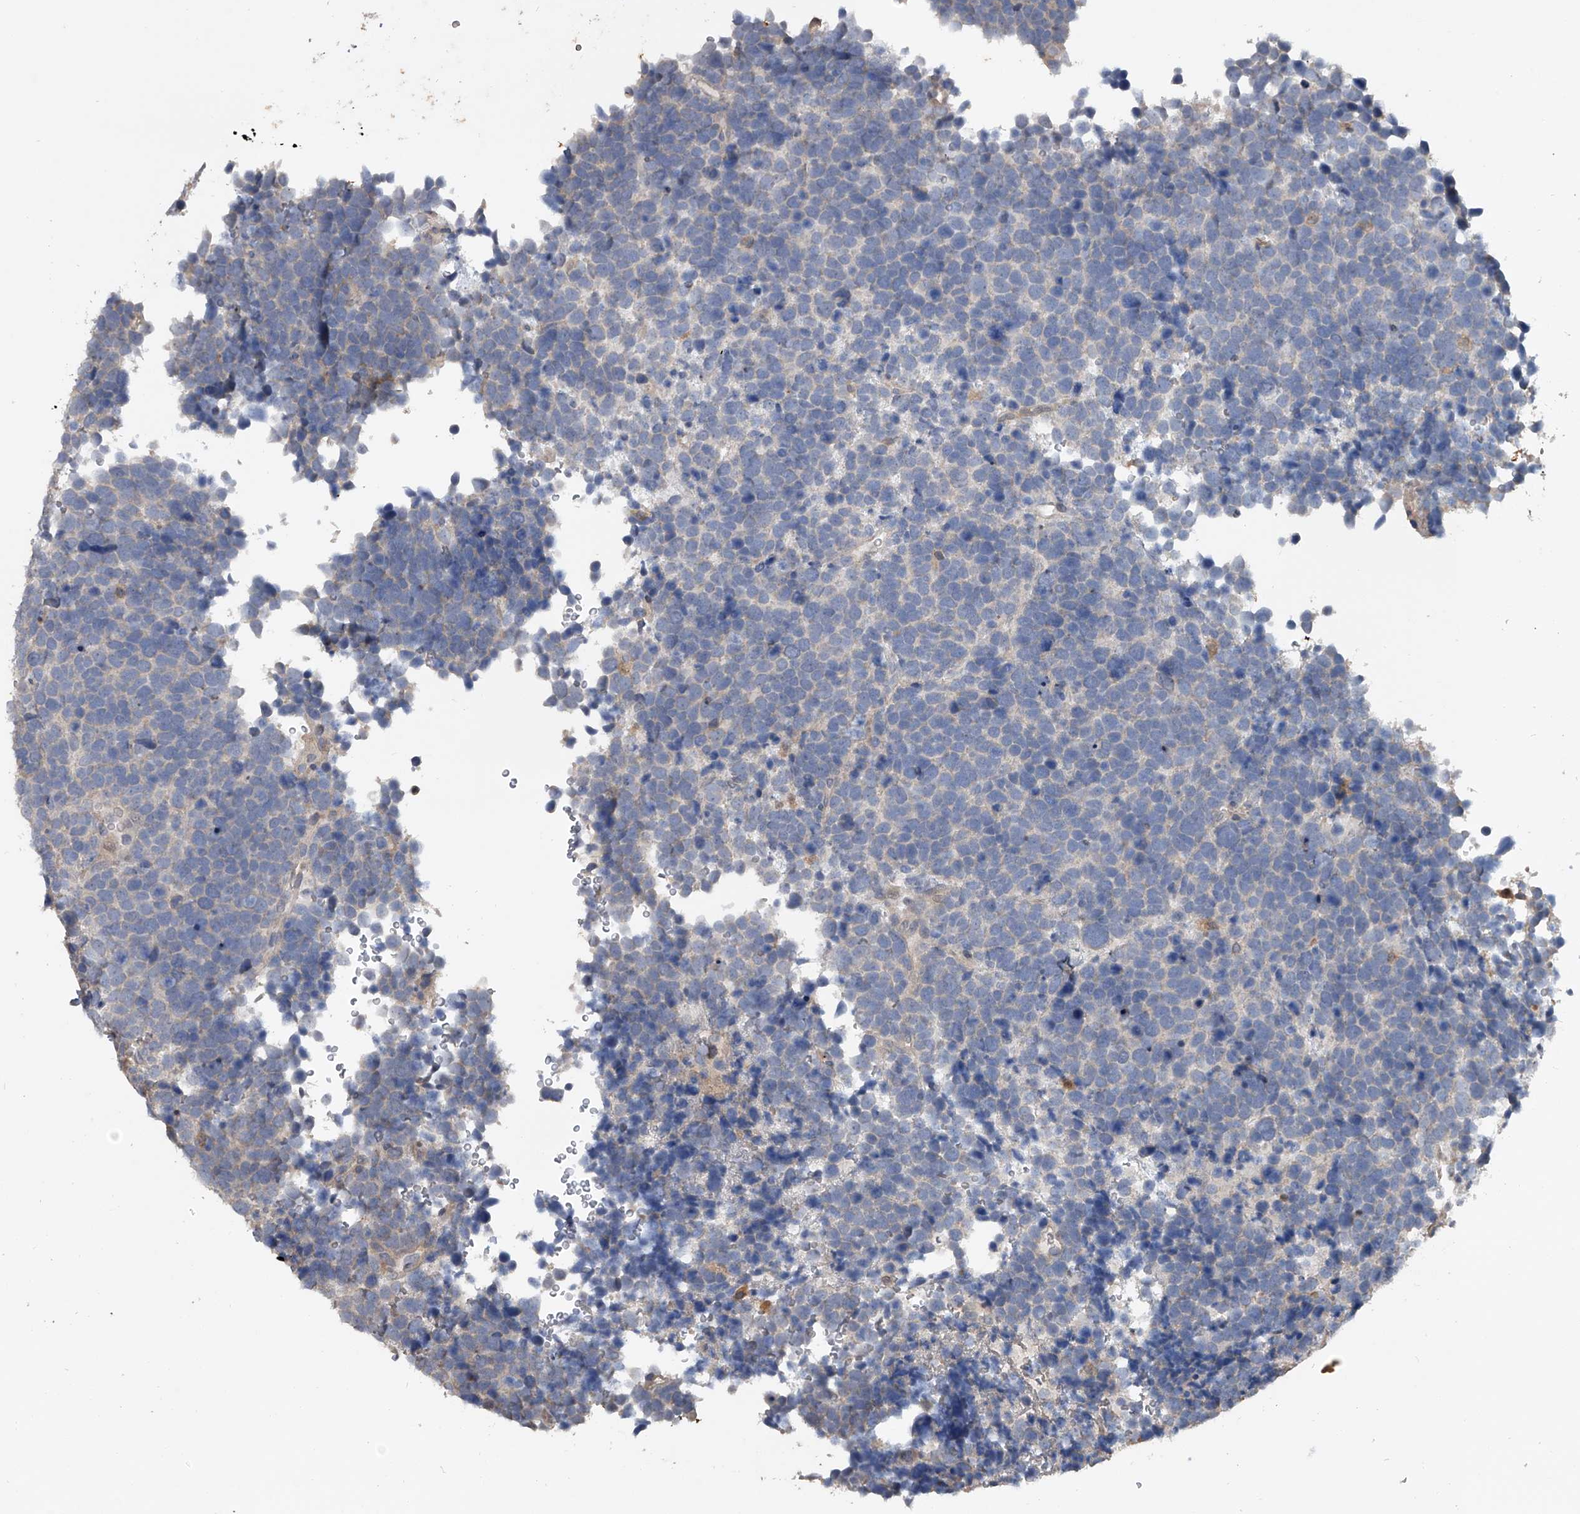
{"staining": {"intensity": "negative", "quantity": "none", "location": "none"}, "tissue": "urothelial cancer", "cell_type": "Tumor cells", "image_type": "cancer", "snomed": [{"axis": "morphology", "description": "Urothelial carcinoma, High grade"}, {"axis": "topography", "description": "Urinary bladder"}], "caption": "The photomicrograph shows no staining of tumor cells in high-grade urothelial carcinoma.", "gene": "DOCK9", "patient": {"sex": "female", "age": 82}}